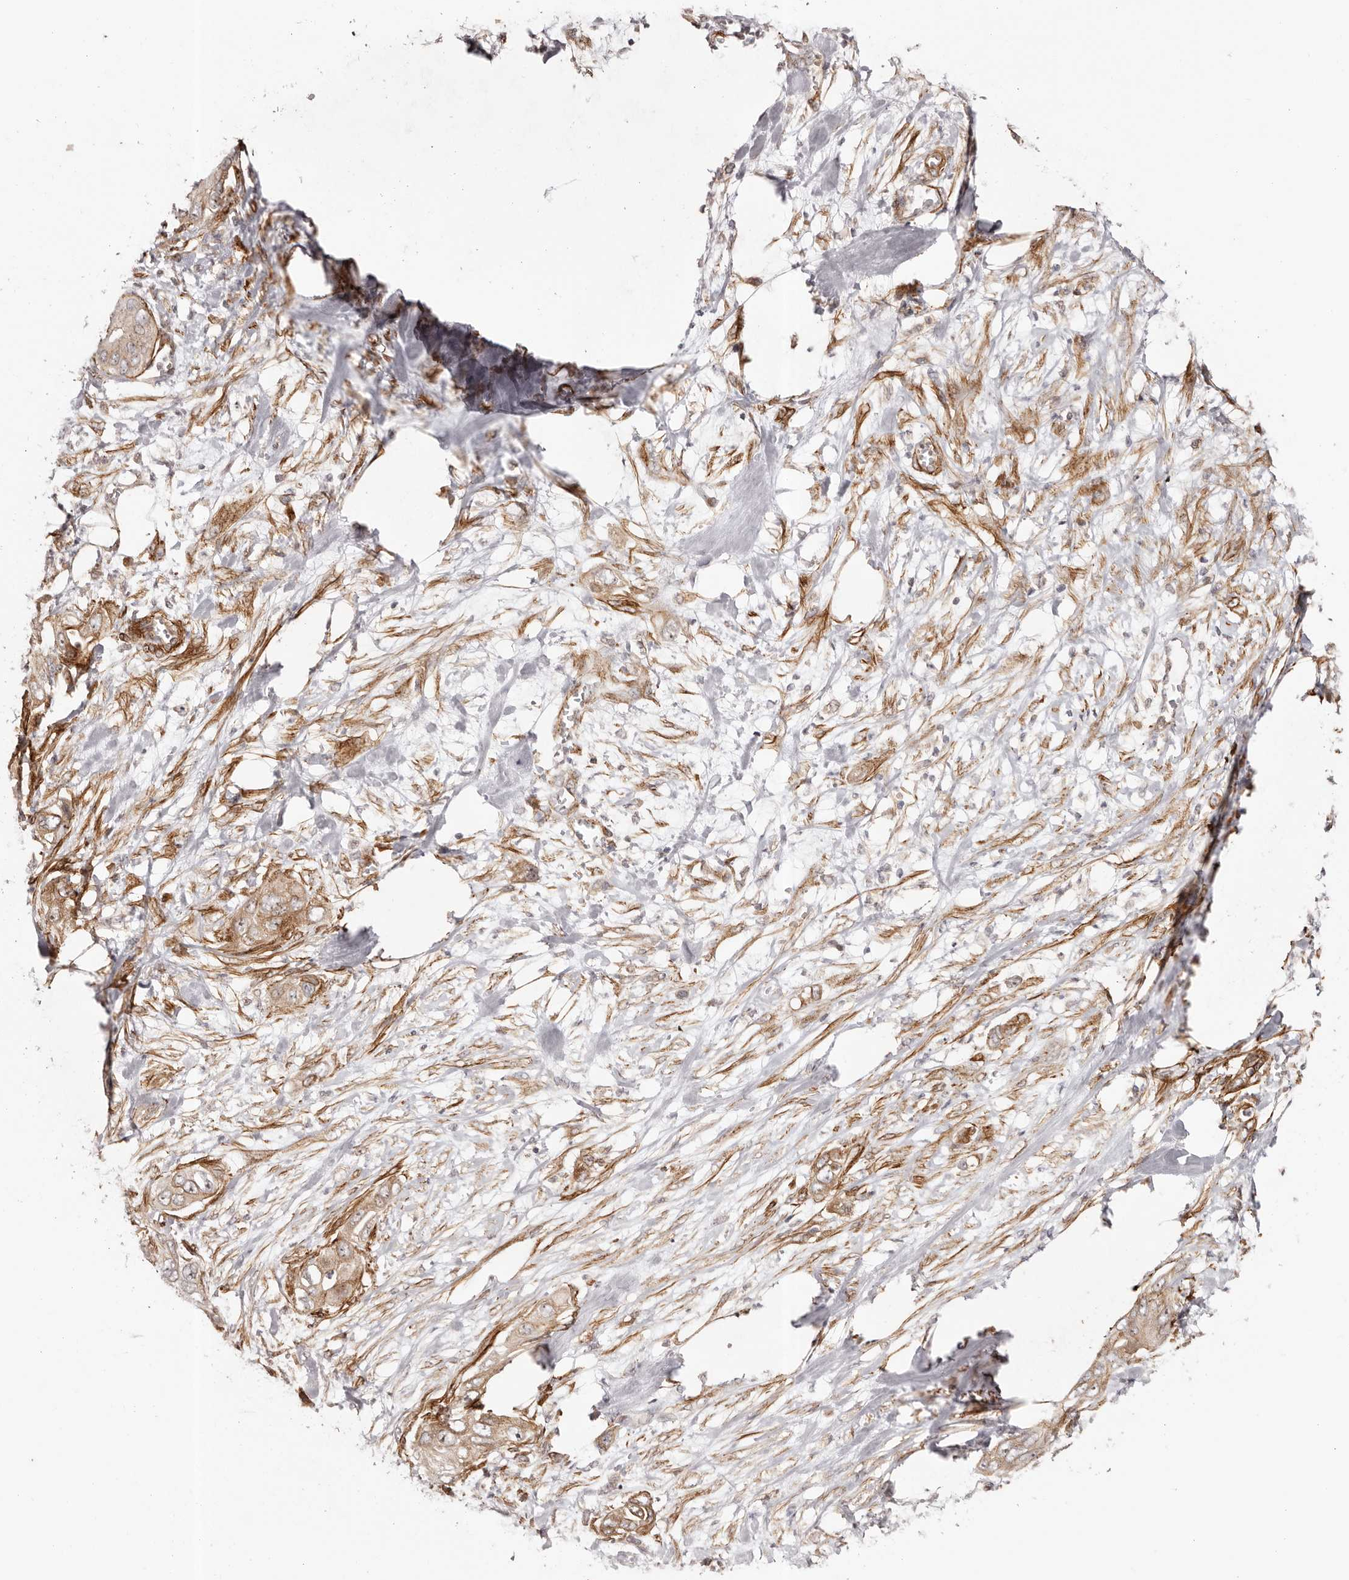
{"staining": {"intensity": "weak", "quantity": ">75%", "location": "cytoplasmic/membranous"}, "tissue": "pancreatic cancer", "cell_type": "Tumor cells", "image_type": "cancer", "snomed": [{"axis": "morphology", "description": "Adenocarcinoma, NOS"}, {"axis": "topography", "description": "Pancreas"}], "caption": "Immunohistochemical staining of pancreatic cancer (adenocarcinoma) exhibits low levels of weak cytoplasmic/membranous protein positivity in approximately >75% of tumor cells.", "gene": "MICAL2", "patient": {"sex": "female", "age": 78}}